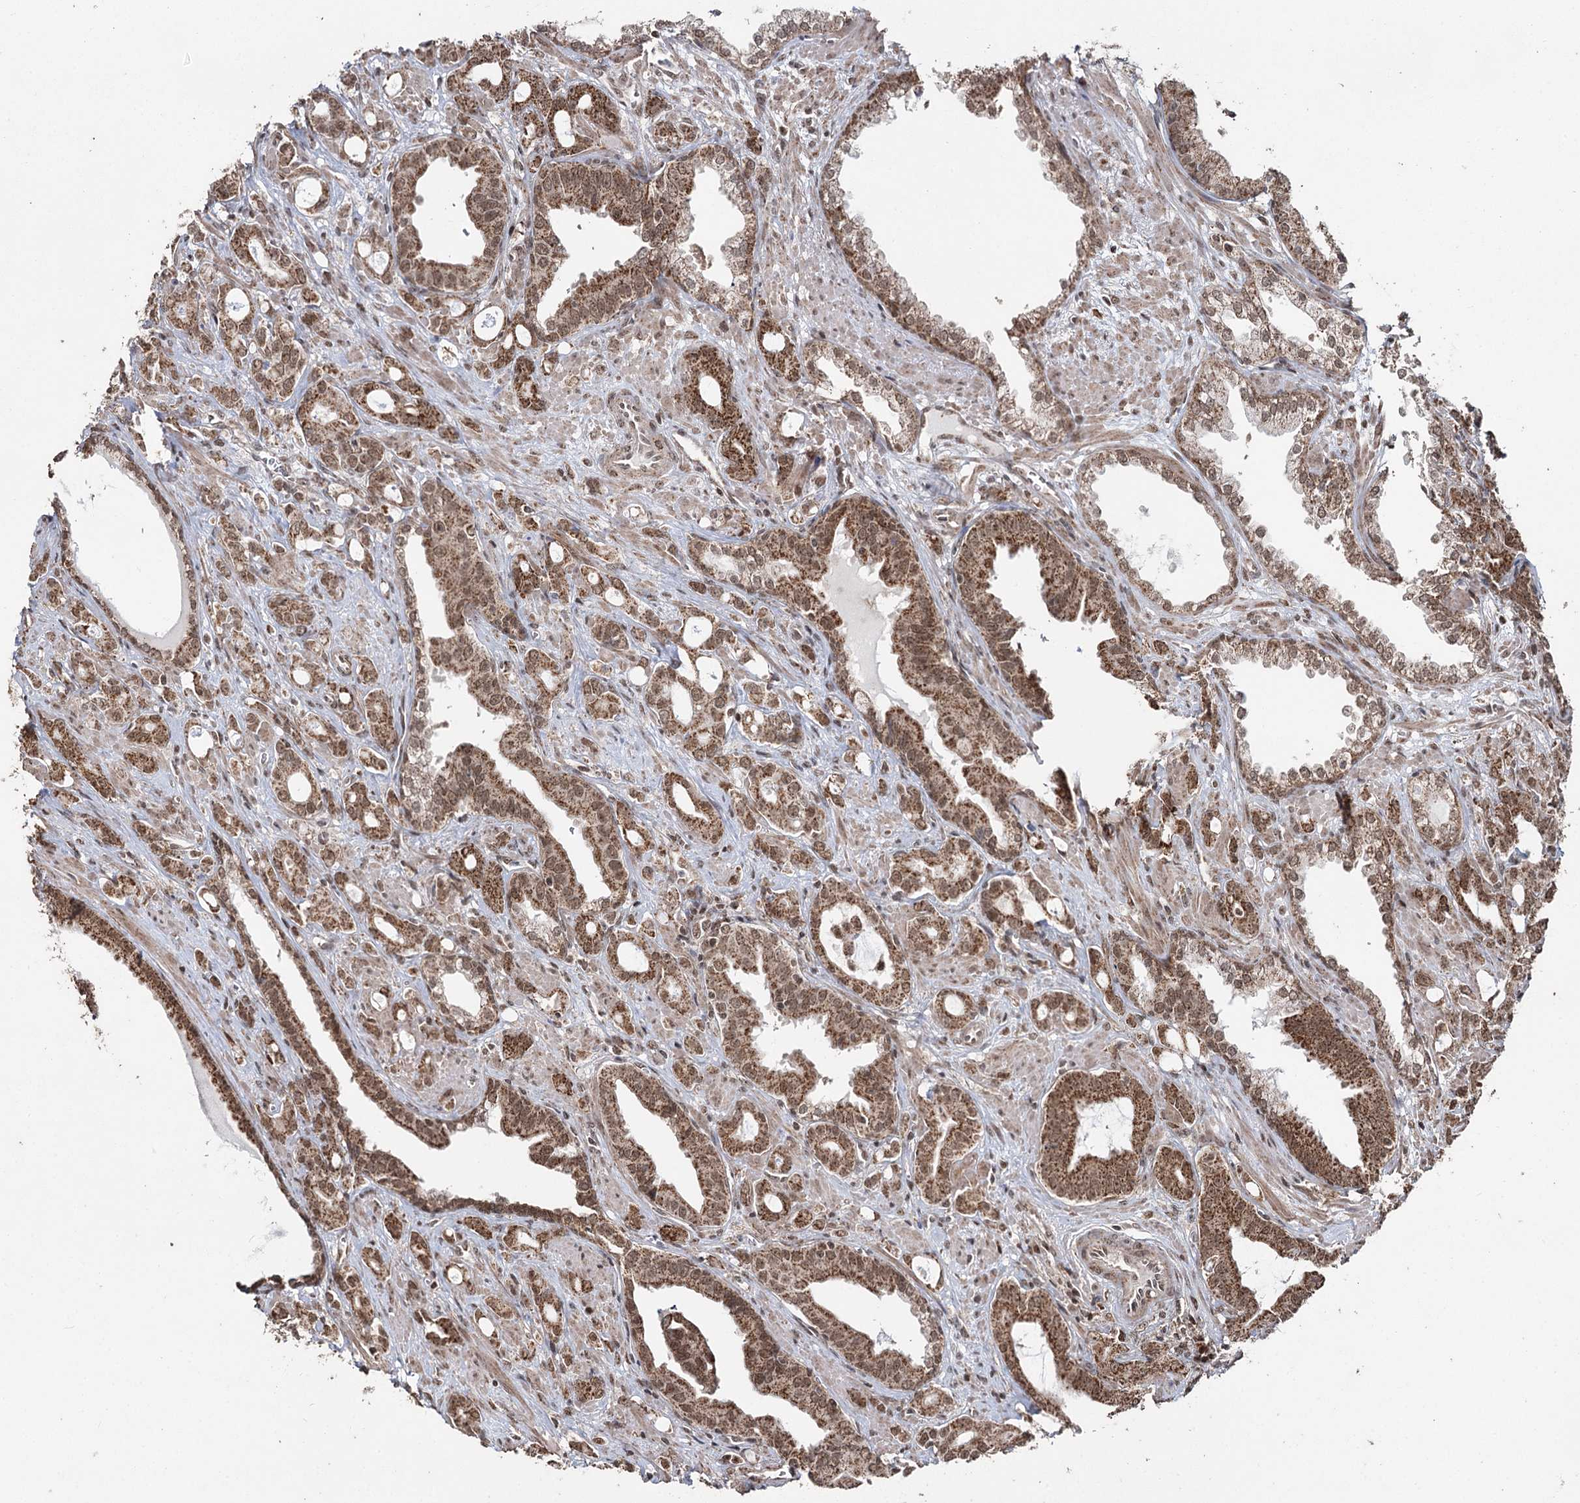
{"staining": {"intensity": "moderate", "quantity": ">75%", "location": "cytoplasmic/membranous,nuclear"}, "tissue": "prostate cancer", "cell_type": "Tumor cells", "image_type": "cancer", "snomed": [{"axis": "morphology", "description": "Adenocarcinoma, High grade"}, {"axis": "topography", "description": "Prostate"}], "caption": "Brown immunohistochemical staining in prostate cancer (high-grade adenocarcinoma) exhibits moderate cytoplasmic/membranous and nuclear staining in about >75% of tumor cells. Nuclei are stained in blue.", "gene": "PDHX", "patient": {"sex": "male", "age": 72}}